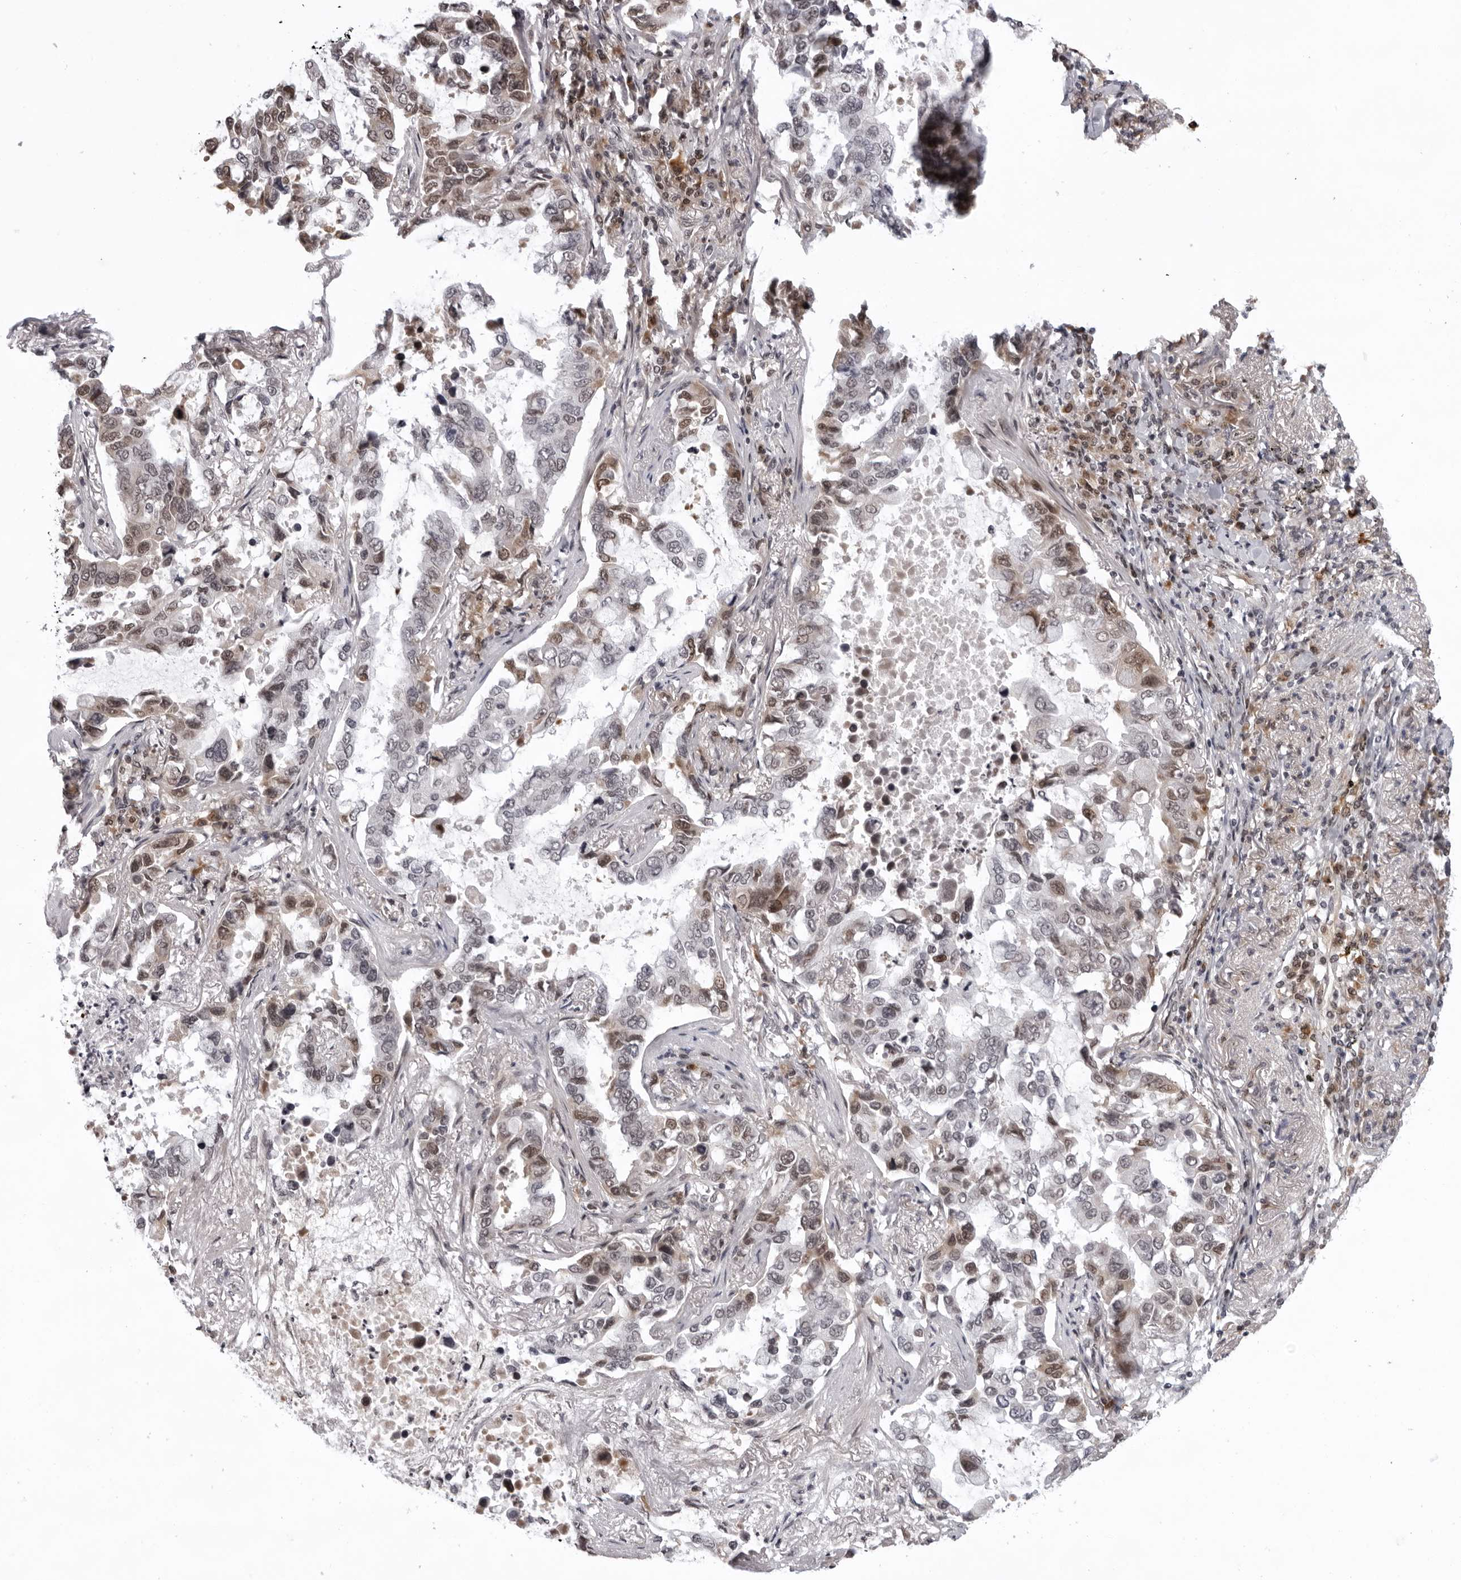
{"staining": {"intensity": "moderate", "quantity": "25%-75%", "location": "nuclear"}, "tissue": "lung cancer", "cell_type": "Tumor cells", "image_type": "cancer", "snomed": [{"axis": "morphology", "description": "Adenocarcinoma, NOS"}, {"axis": "topography", "description": "Lung"}], "caption": "Adenocarcinoma (lung) stained for a protein (brown) displays moderate nuclear positive expression in approximately 25%-75% of tumor cells.", "gene": "EXOSC10", "patient": {"sex": "male", "age": 64}}